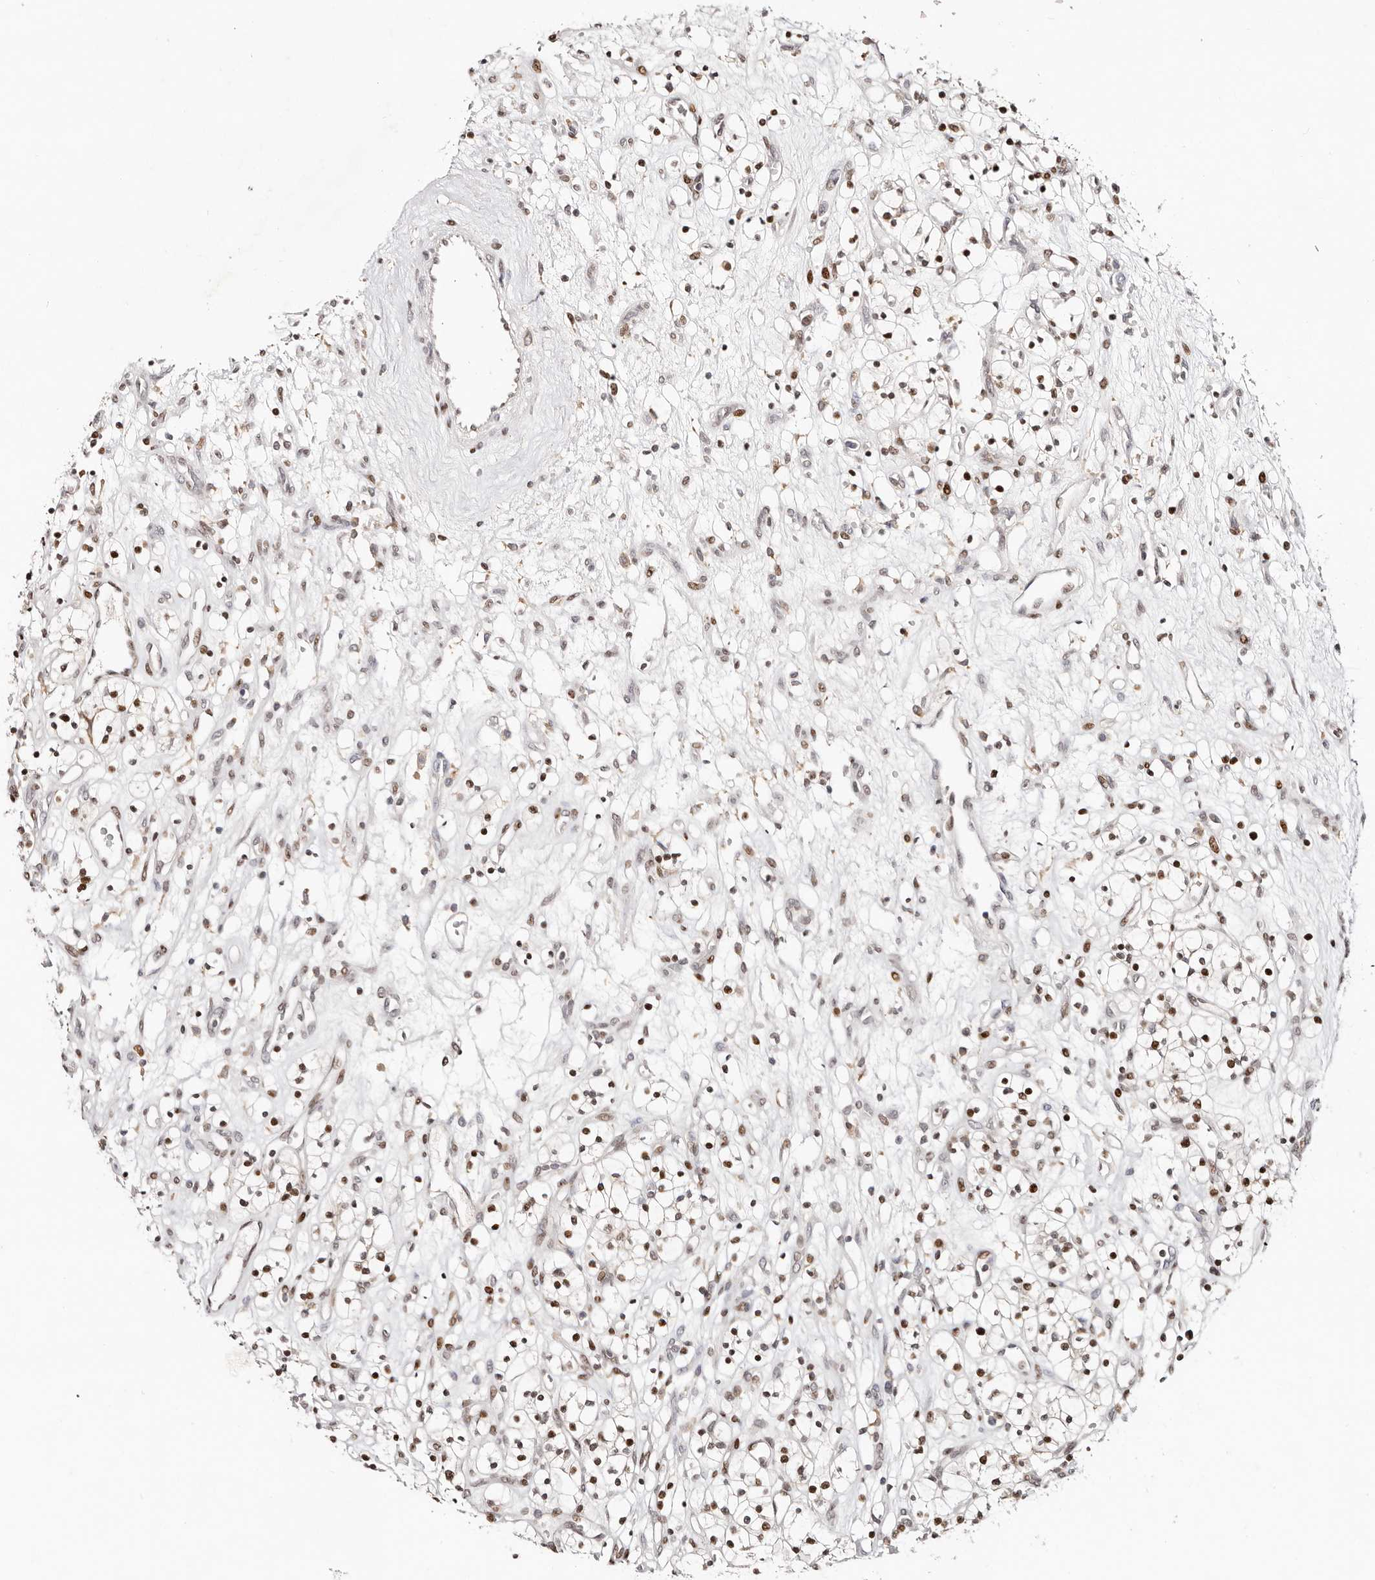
{"staining": {"intensity": "moderate", "quantity": ">75%", "location": "nuclear"}, "tissue": "renal cancer", "cell_type": "Tumor cells", "image_type": "cancer", "snomed": [{"axis": "morphology", "description": "Adenocarcinoma, NOS"}, {"axis": "topography", "description": "Kidney"}], "caption": "Renal cancer stained for a protein reveals moderate nuclear positivity in tumor cells.", "gene": "IQGAP3", "patient": {"sex": "female", "age": 57}}